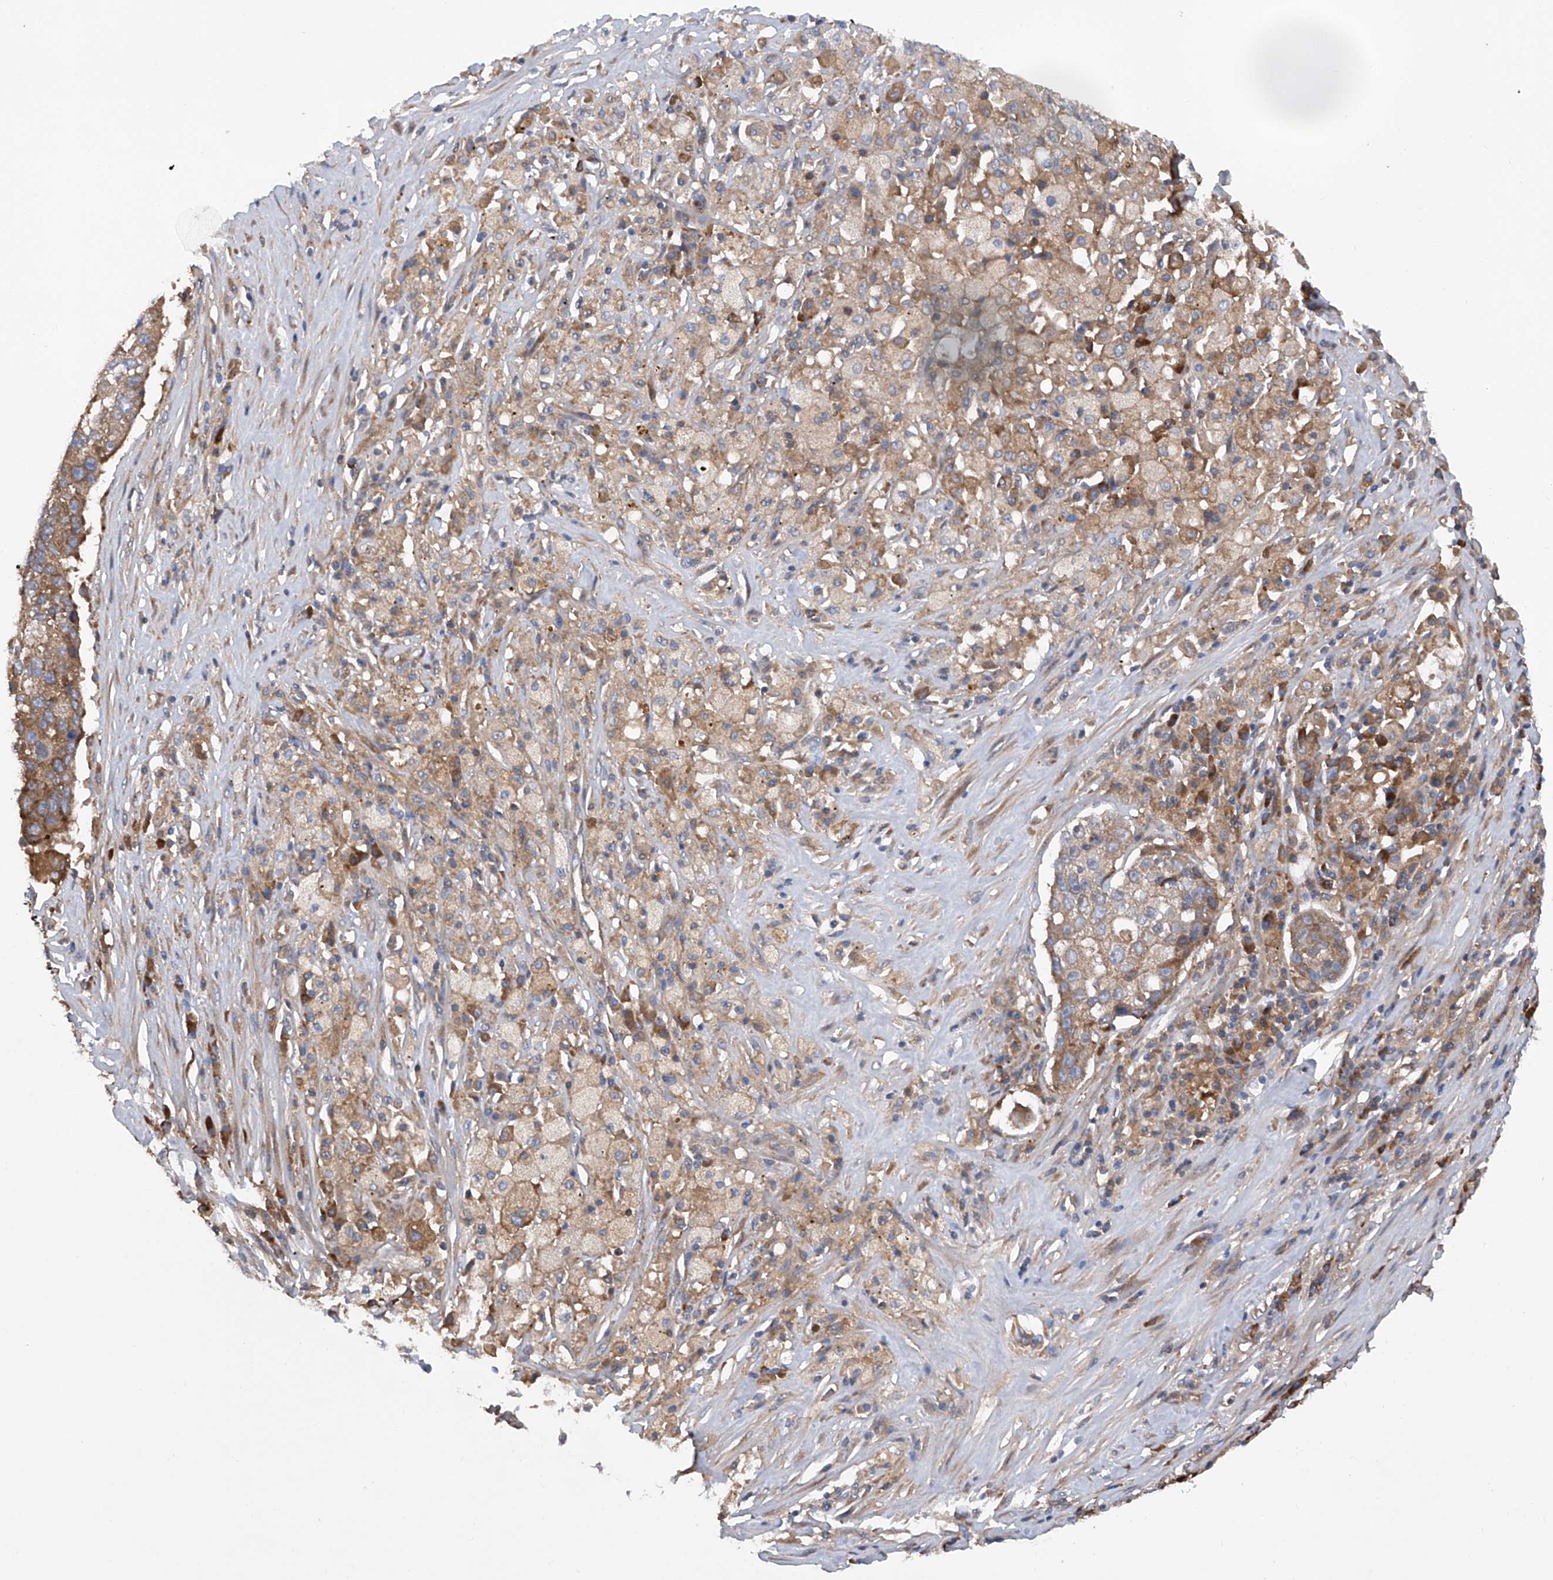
{"staining": {"intensity": "moderate", "quantity": ">75%", "location": "cytoplasmic/membranous"}, "tissue": "lung cancer", "cell_type": "Tumor cells", "image_type": "cancer", "snomed": [{"axis": "morphology", "description": "Squamous cell carcinoma, NOS"}, {"axis": "topography", "description": "Lung"}], "caption": "Human lung cancer (squamous cell carcinoma) stained for a protein (brown) demonstrates moderate cytoplasmic/membranous positive expression in approximately >75% of tumor cells.", "gene": "ASCC3", "patient": {"sex": "male", "age": 61}}